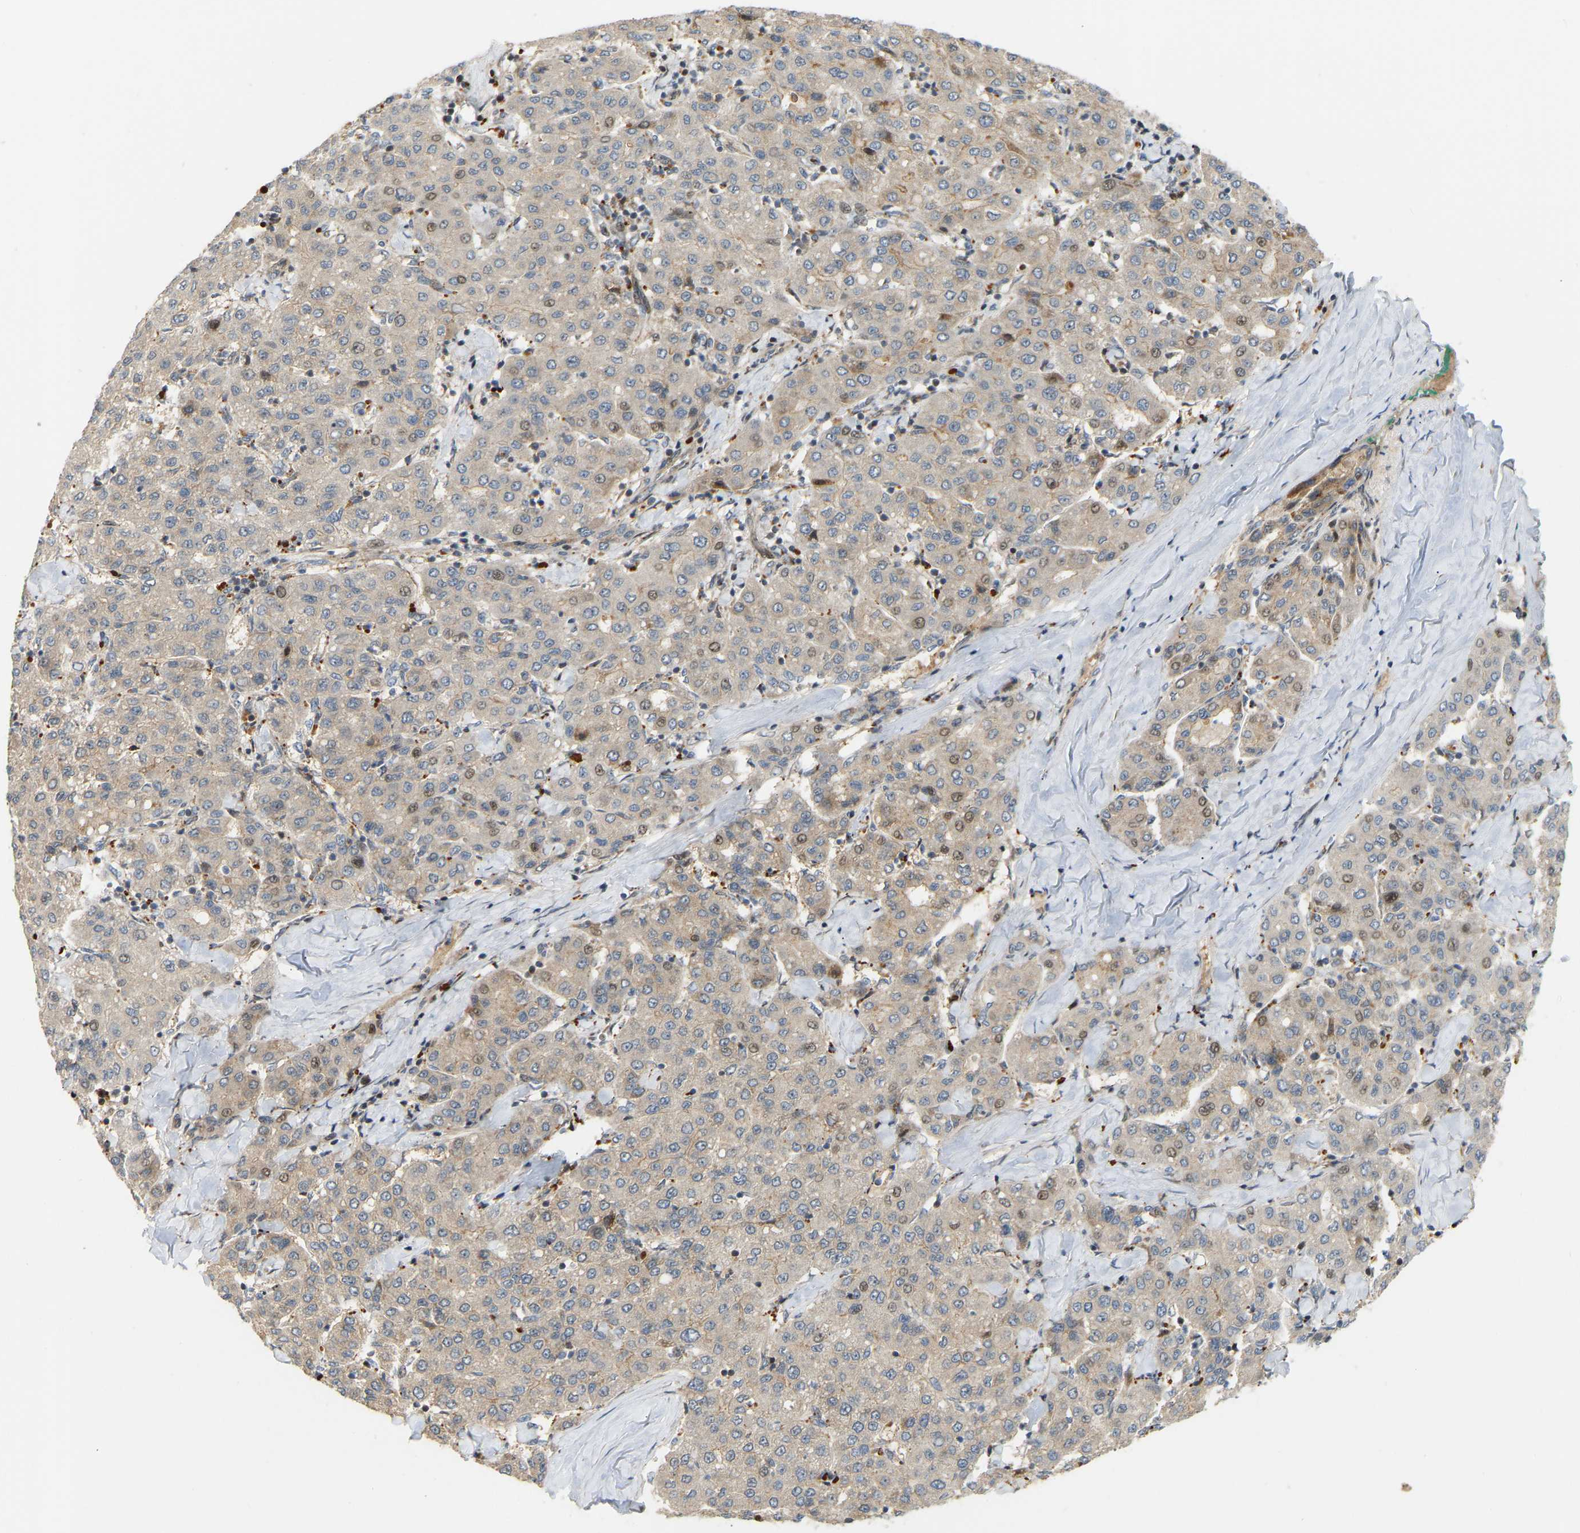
{"staining": {"intensity": "weak", "quantity": ">75%", "location": "cytoplasmic/membranous,nuclear"}, "tissue": "liver cancer", "cell_type": "Tumor cells", "image_type": "cancer", "snomed": [{"axis": "morphology", "description": "Carcinoma, Hepatocellular, NOS"}, {"axis": "topography", "description": "Liver"}], "caption": "Liver cancer stained with DAB (3,3'-diaminobenzidine) immunohistochemistry demonstrates low levels of weak cytoplasmic/membranous and nuclear expression in about >75% of tumor cells.", "gene": "POGLUT2", "patient": {"sex": "male", "age": 65}}